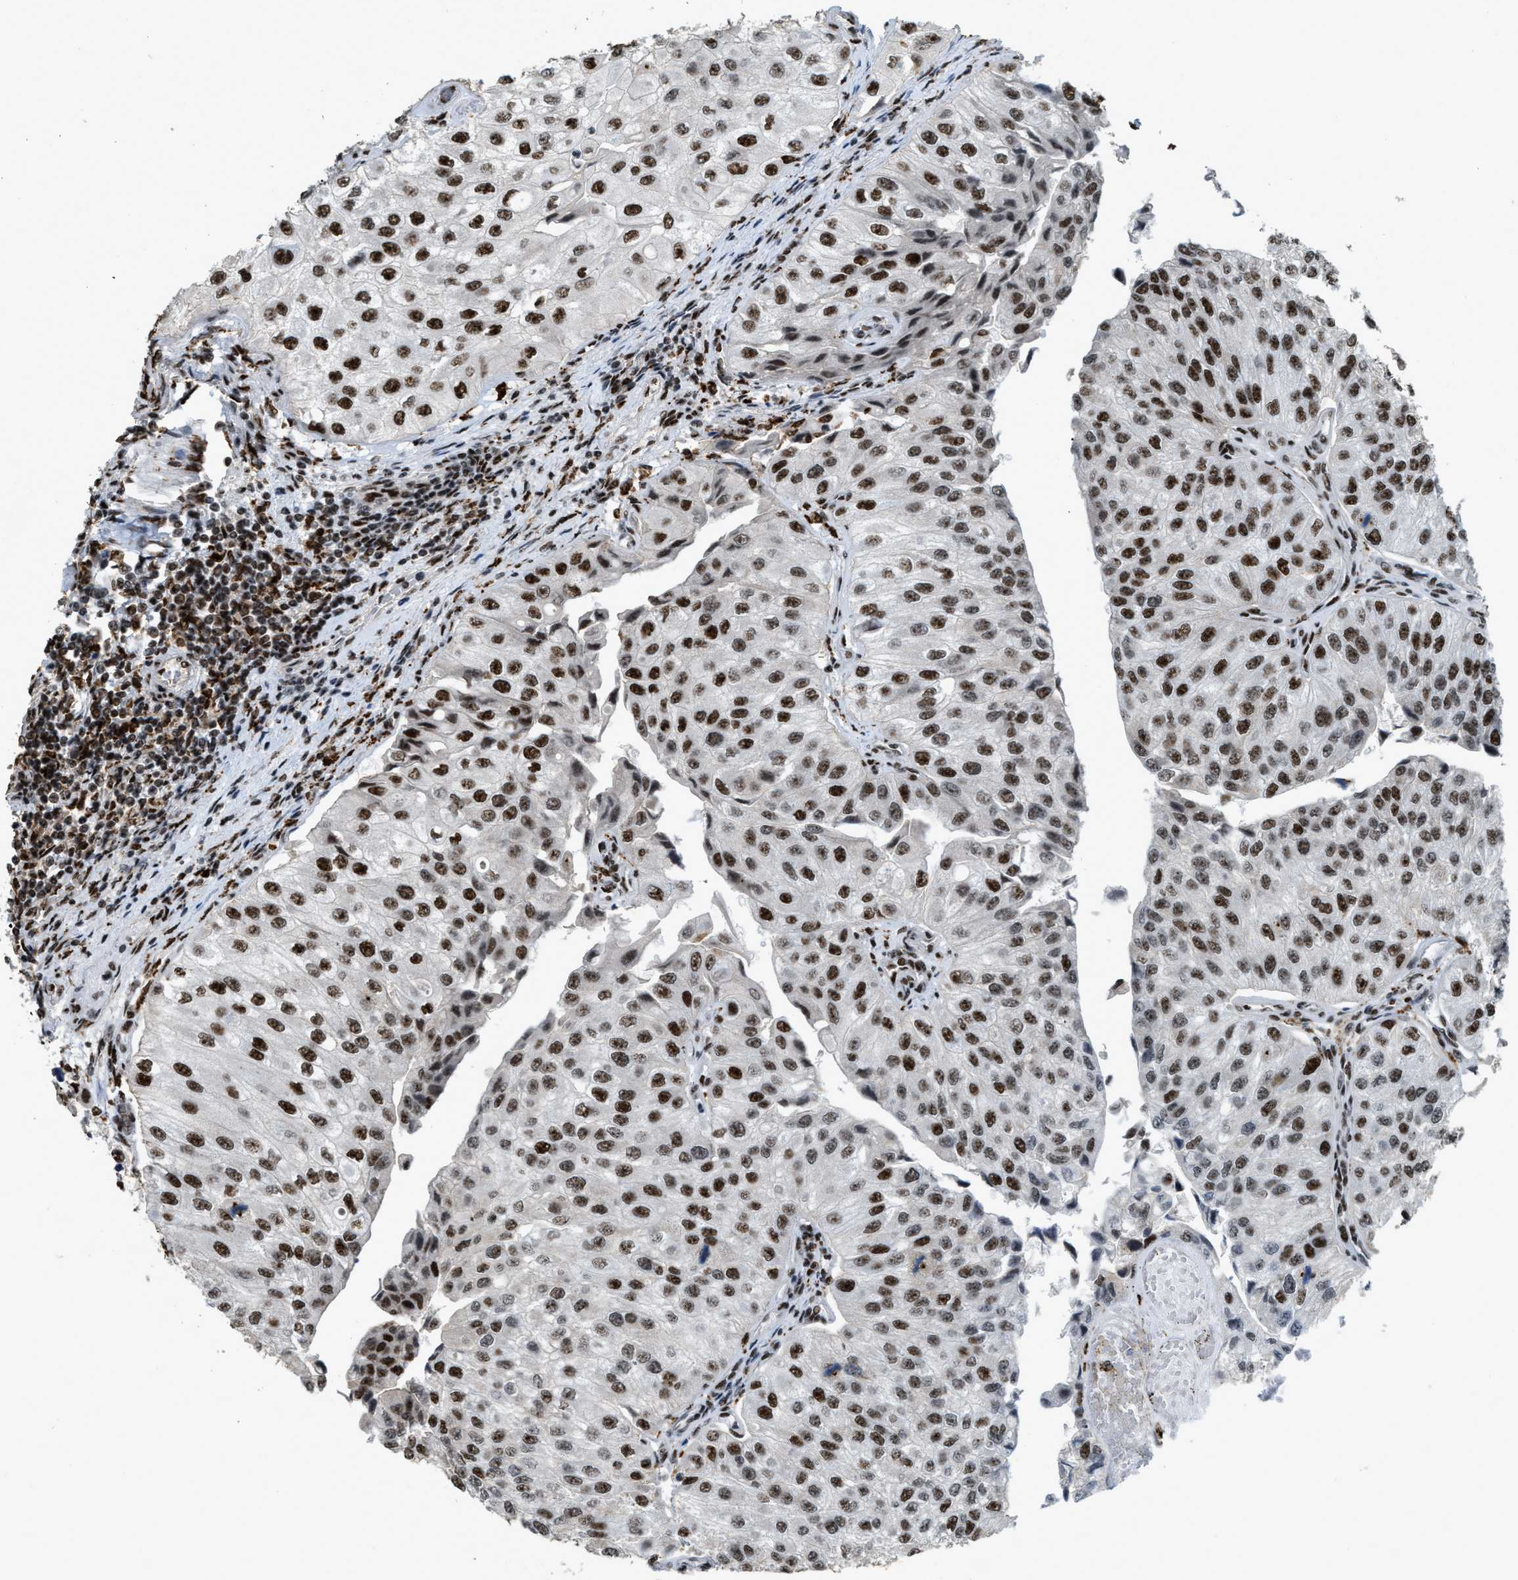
{"staining": {"intensity": "strong", "quantity": ">75%", "location": "nuclear"}, "tissue": "urothelial cancer", "cell_type": "Tumor cells", "image_type": "cancer", "snomed": [{"axis": "morphology", "description": "Urothelial carcinoma, High grade"}, {"axis": "topography", "description": "Kidney"}, {"axis": "topography", "description": "Urinary bladder"}], "caption": "The immunohistochemical stain labels strong nuclear positivity in tumor cells of urothelial cancer tissue. The protein is stained brown, and the nuclei are stained in blue (DAB IHC with brightfield microscopy, high magnification).", "gene": "NUMA1", "patient": {"sex": "male", "age": 77}}